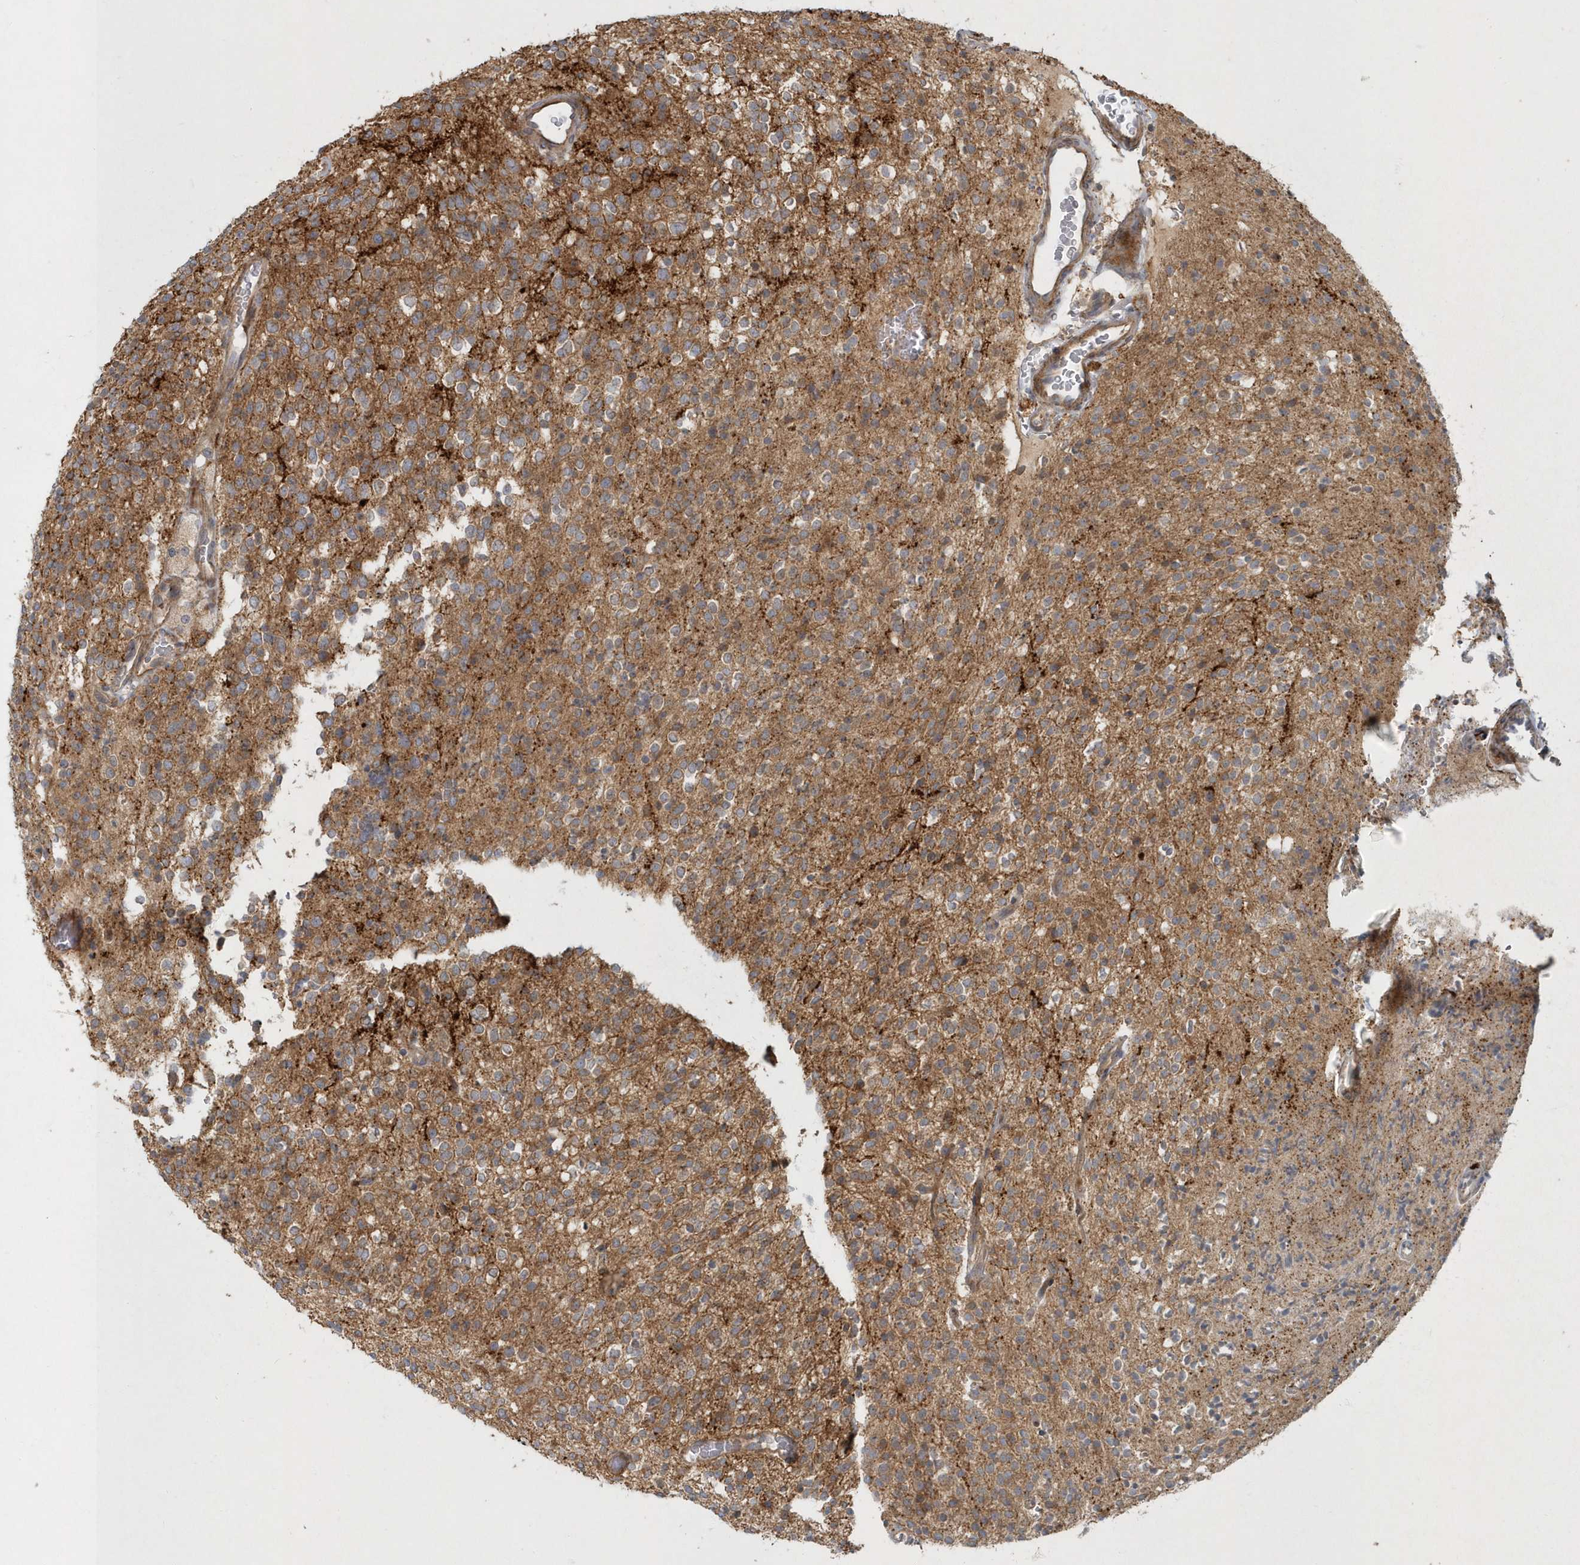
{"staining": {"intensity": "weak", "quantity": "25%-75%", "location": "cytoplasmic/membranous"}, "tissue": "glioma", "cell_type": "Tumor cells", "image_type": "cancer", "snomed": [{"axis": "morphology", "description": "Glioma, malignant, High grade"}, {"axis": "topography", "description": "Brain"}], "caption": "Immunohistochemistry (IHC) micrograph of malignant glioma (high-grade) stained for a protein (brown), which exhibits low levels of weak cytoplasmic/membranous staining in approximately 25%-75% of tumor cells.", "gene": "ARHGEF38", "patient": {"sex": "male", "age": 34}}